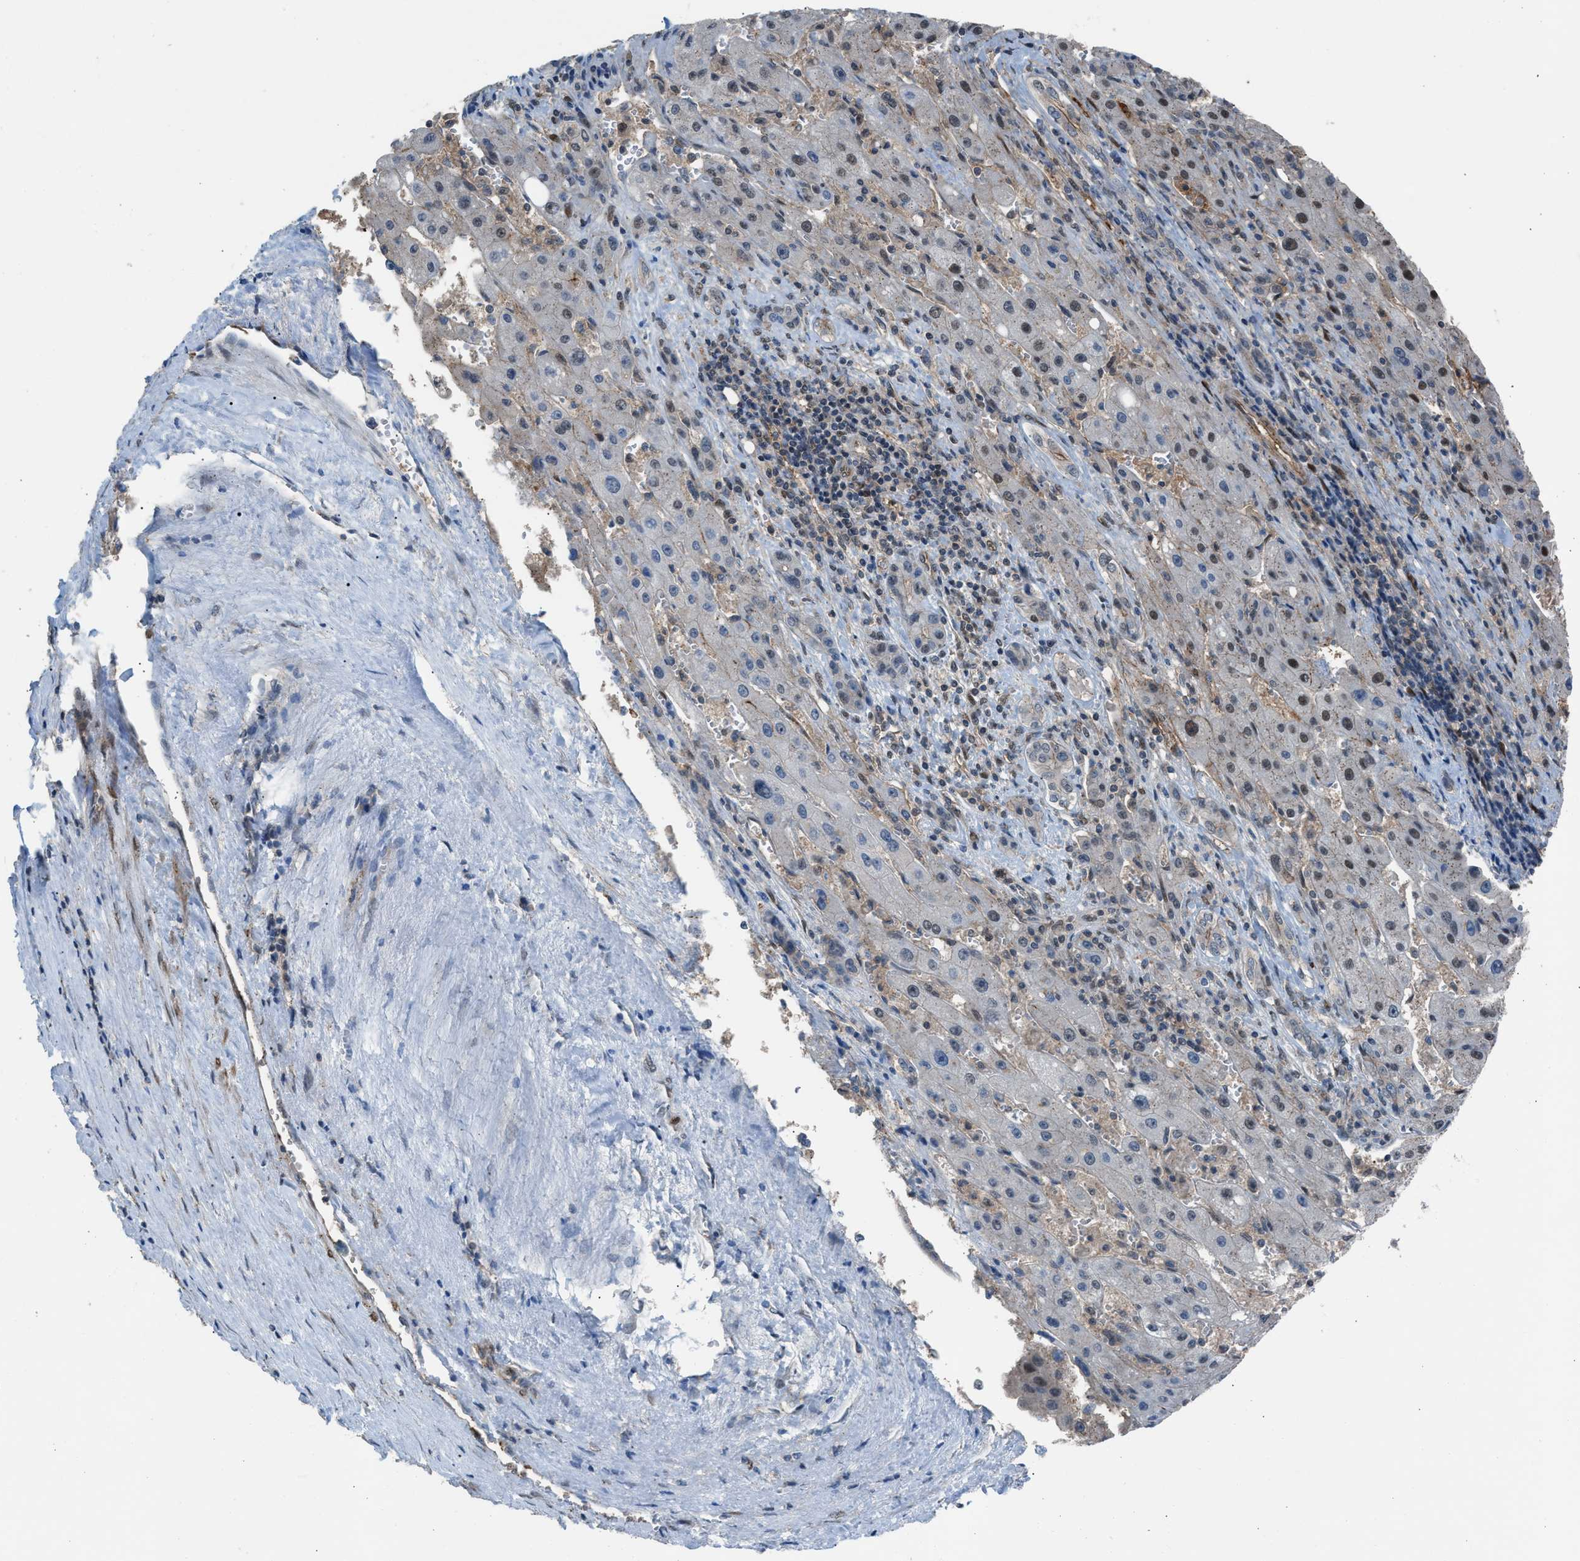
{"staining": {"intensity": "weak", "quantity": "25%-75%", "location": "cytoplasmic/membranous,nuclear"}, "tissue": "liver cancer", "cell_type": "Tumor cells", "image_type": "cancer", "snomed": [{"axis": "morphology", "description": "Carcinoma, Hepatocellular, NOS"}, {"axis": "topography", "description": "Liver"}], "caption": "This is an image of immunohistochemistry (IHC) staining of liver cancer, which shows weak positivity in the cytoplasmic/membranous and nuclear of tumor cells.", "gene": "CRTC1", "patient": {"sex": "female", "age": 73}}